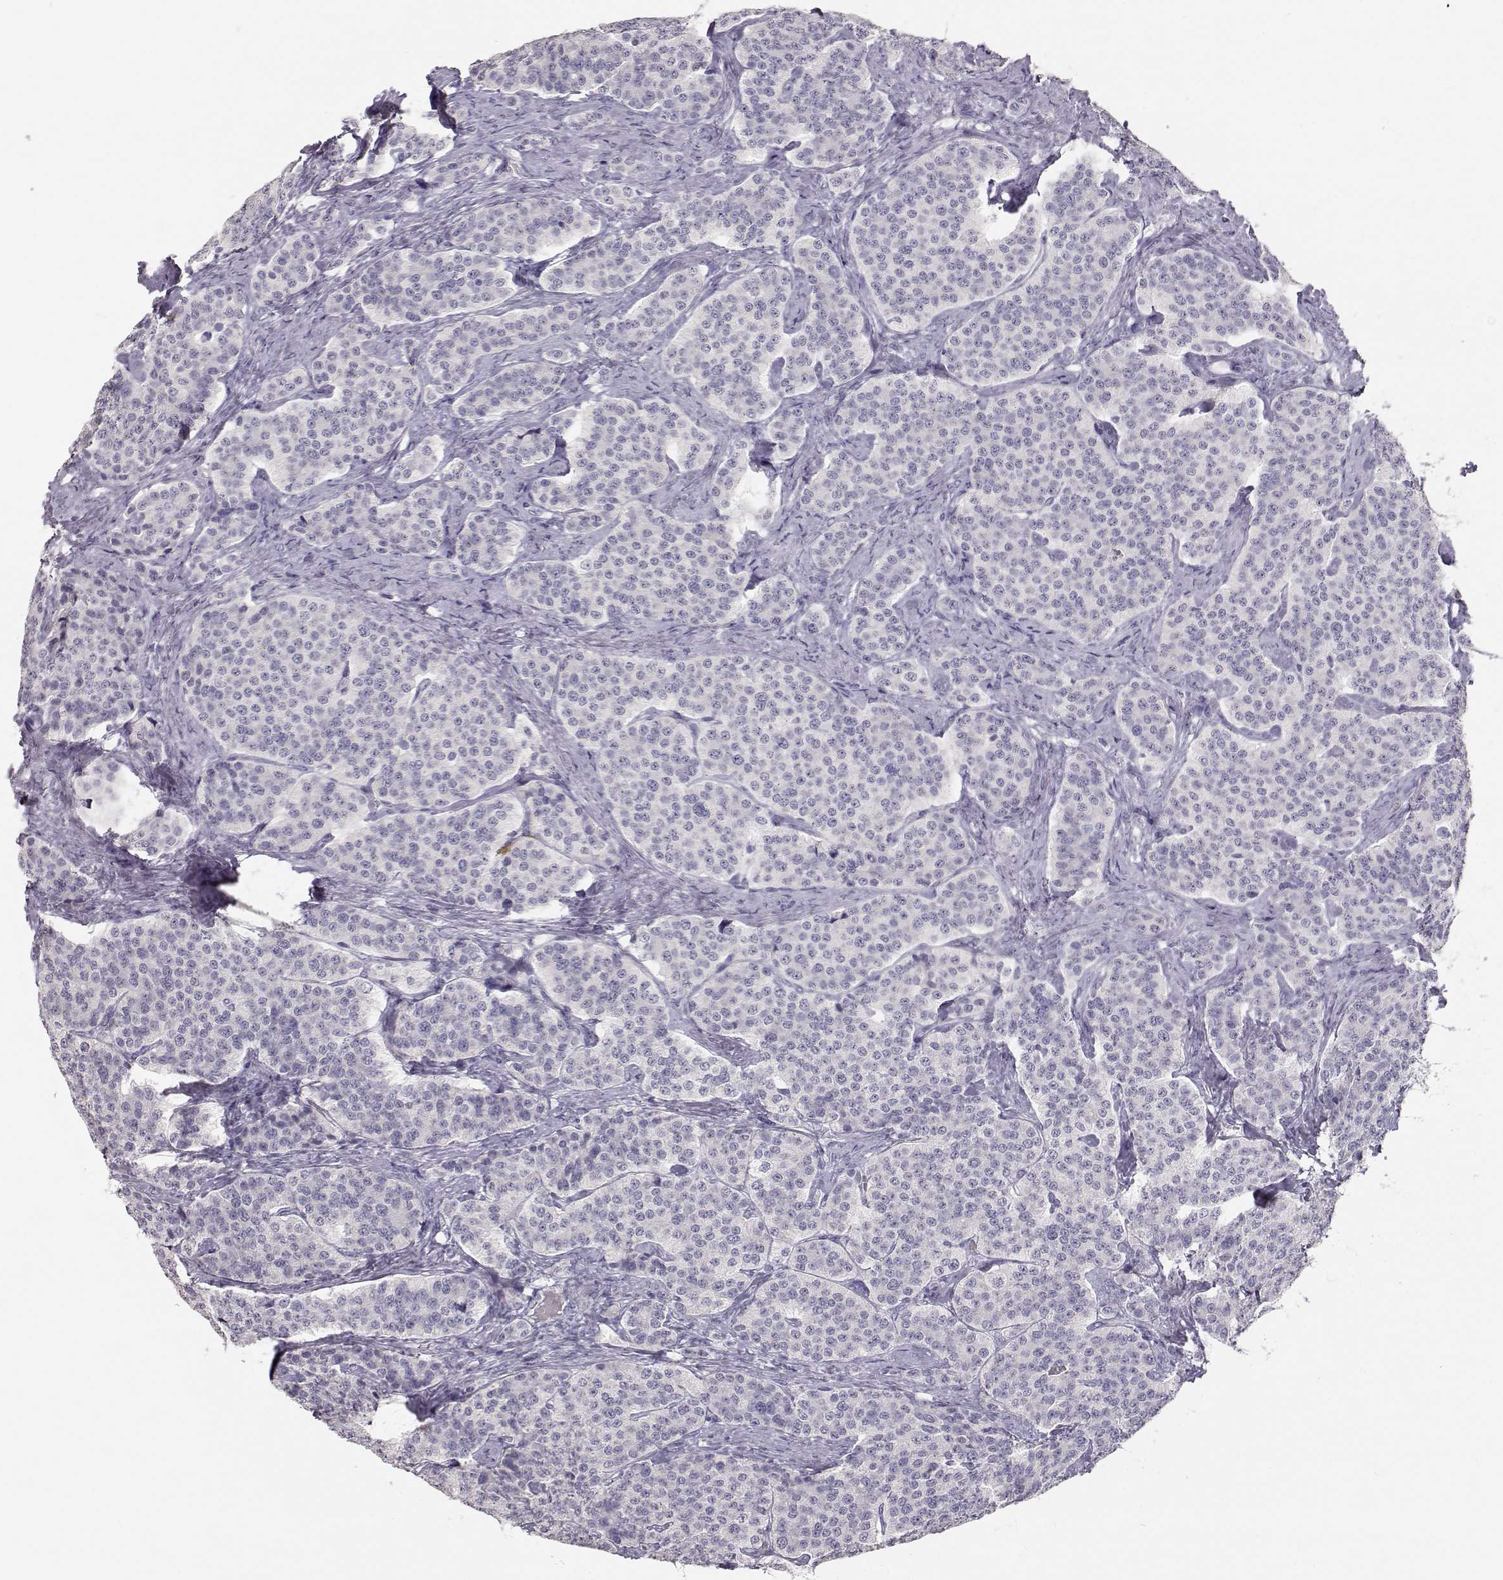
{"staining": {"intensity": "negative", "quantity": "none", "location": "none"}, "tissue": "carcinoid", "cell_type": "Tumor cells", "image_type": "cancer", "snomed": [{"axis": "morphology", "description": "Carcinoid, malignant, NOS"}, {"axis": "topography", "description": "Small intestine"}], "caption": "Malignant carcinoid stained for a protein using immunohistochemistry (IHC) demonstrates no staining tumor cells.", "gene": "TKTL1", "patient": {"sex": "female", "age": 58}}